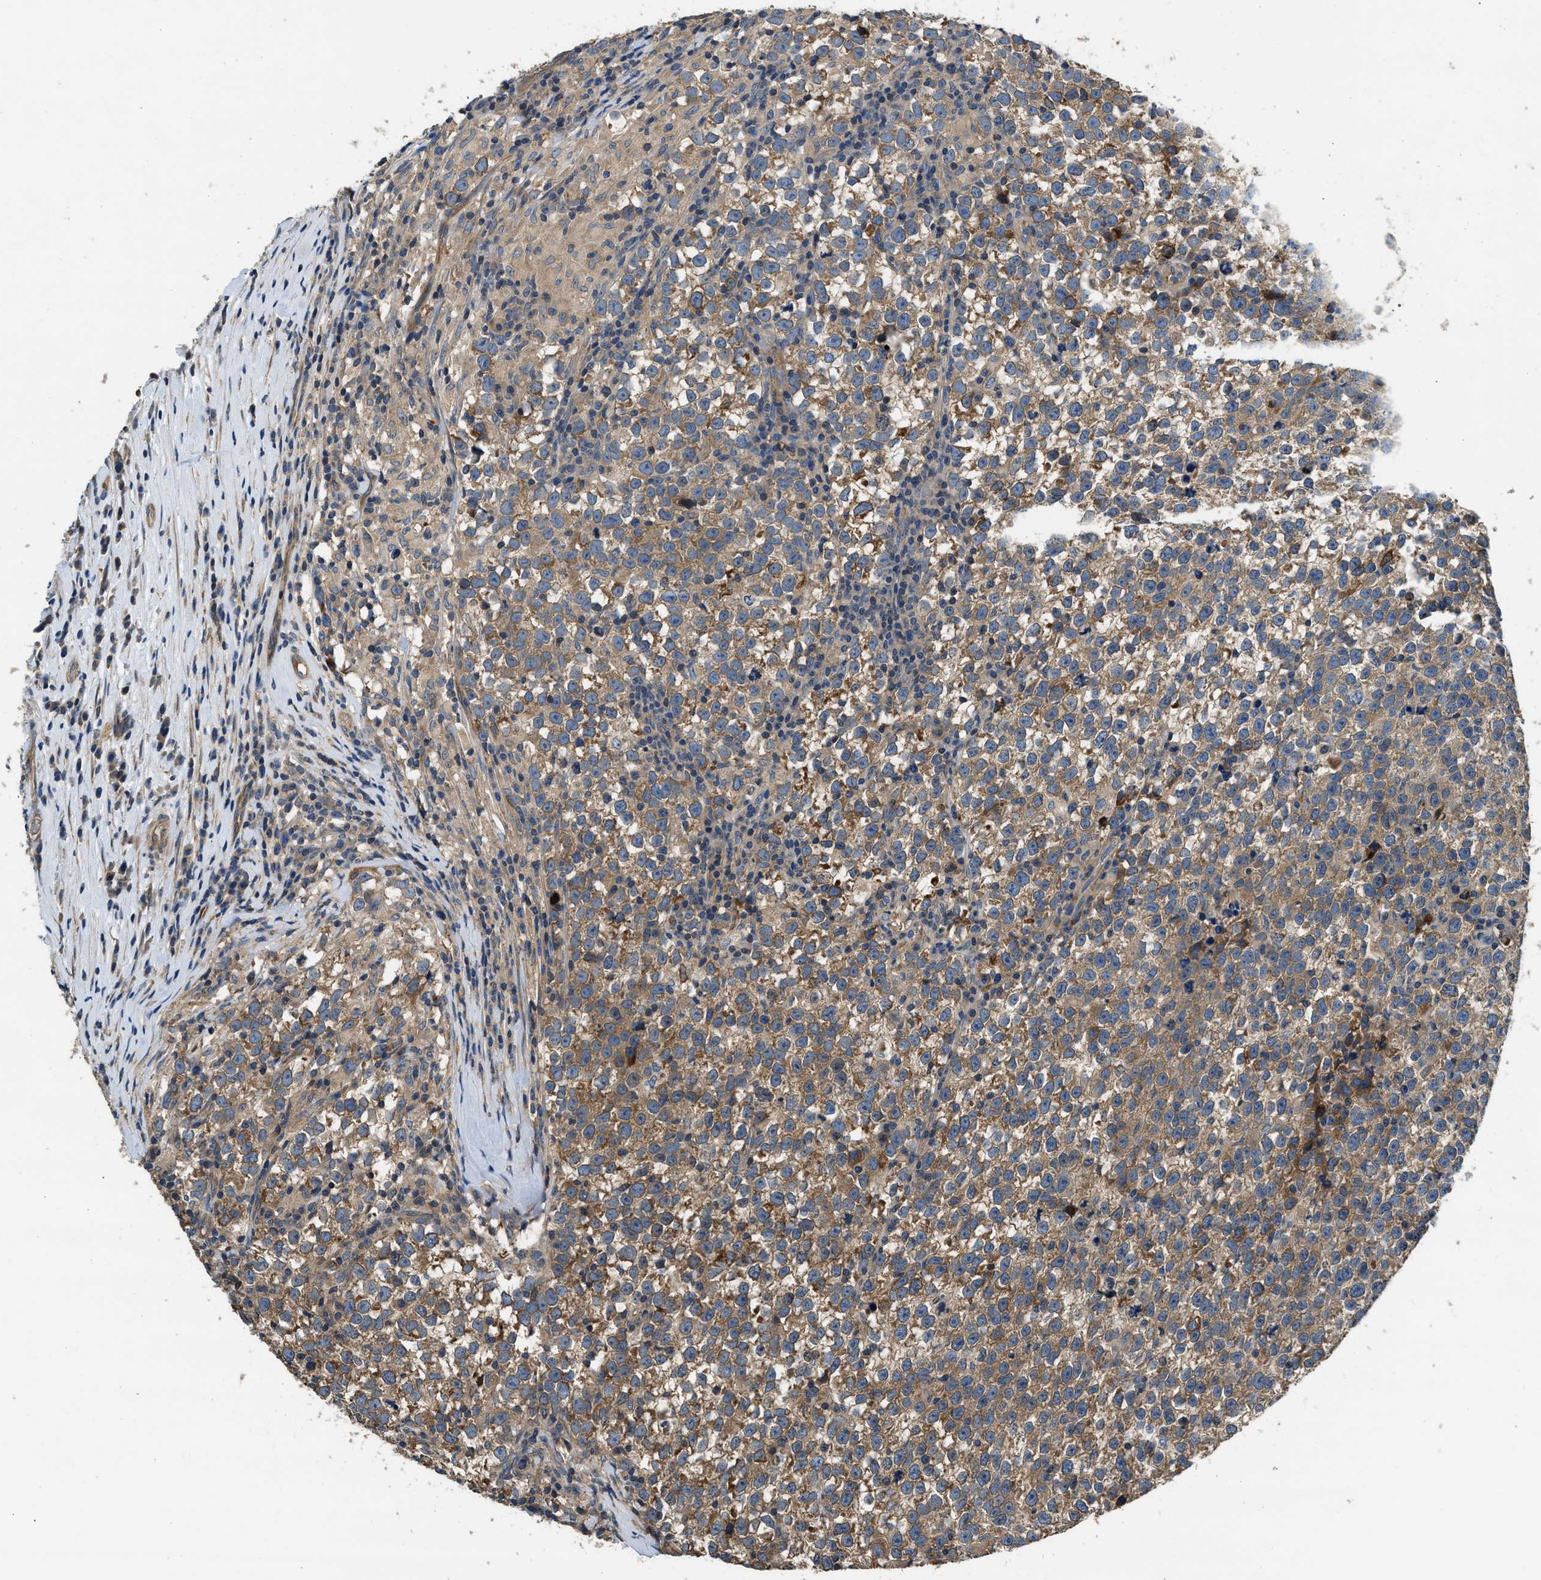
{"staining": {"intensity": "moderate", "quantity": ">75%", "location": "cytoplasmic/membranous"}, "tissue": "testis cancer", "cell_type": "Tumor cells", "image_type": "cancer", "snomed": [{"axis": "morphology", "description": "Normal tissue, NOS"}, {"axis": "morphology", "description": "Seminoma, NOS"}, {"axis": "topography", "description": "Testis"}], "caption": "High-power microscopy captured an IHC image of seminoma (testis), revealing moderate cytoplasmic/membranous staining in about >75% of tumor cells. Nuclei are stained in blue.", "gene": "IL3RA", "patient": {"sex": "male", "age": 43}}